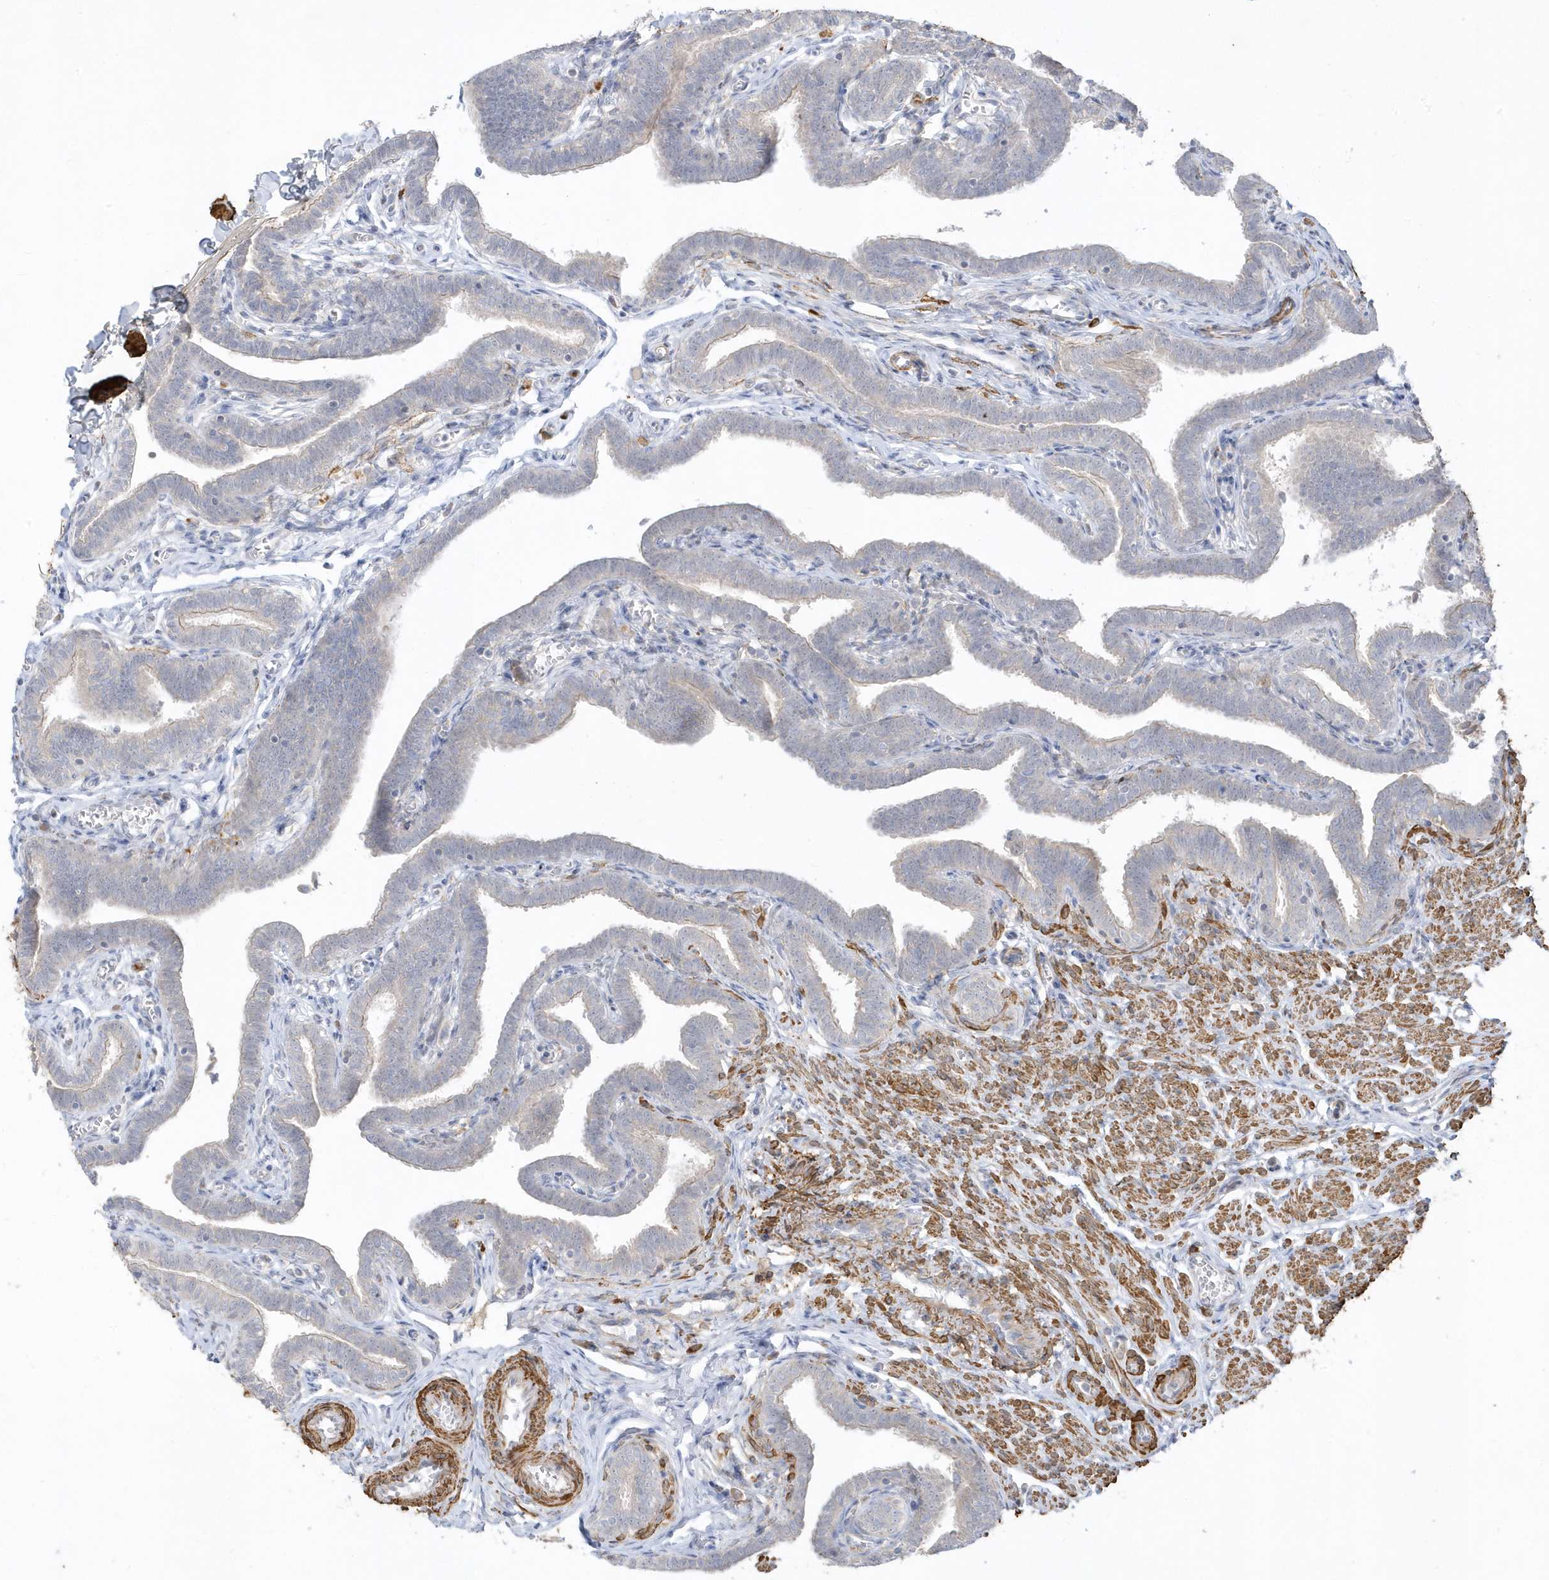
{"staining": {"intensity": "negative", "quantity": "none", "location": "none"}, "tissue": "fallopian tube", "cell_type": "Glandular cells", "image_type": "normal", "snomed": [{"axis": "morphology", "description": "Normal tissue, NOS"}, {"axis": "topography", "description": "Fallopian tube"}], "caption": "Immunohistochemistry of unremarkable fallopian tube displays no expression in glandular cells. (DAB immunohistochemistry (IHC) with hematoxylin counter stain).", "gene": "THADA", "patient": {"sex": "female", "age": 36}}